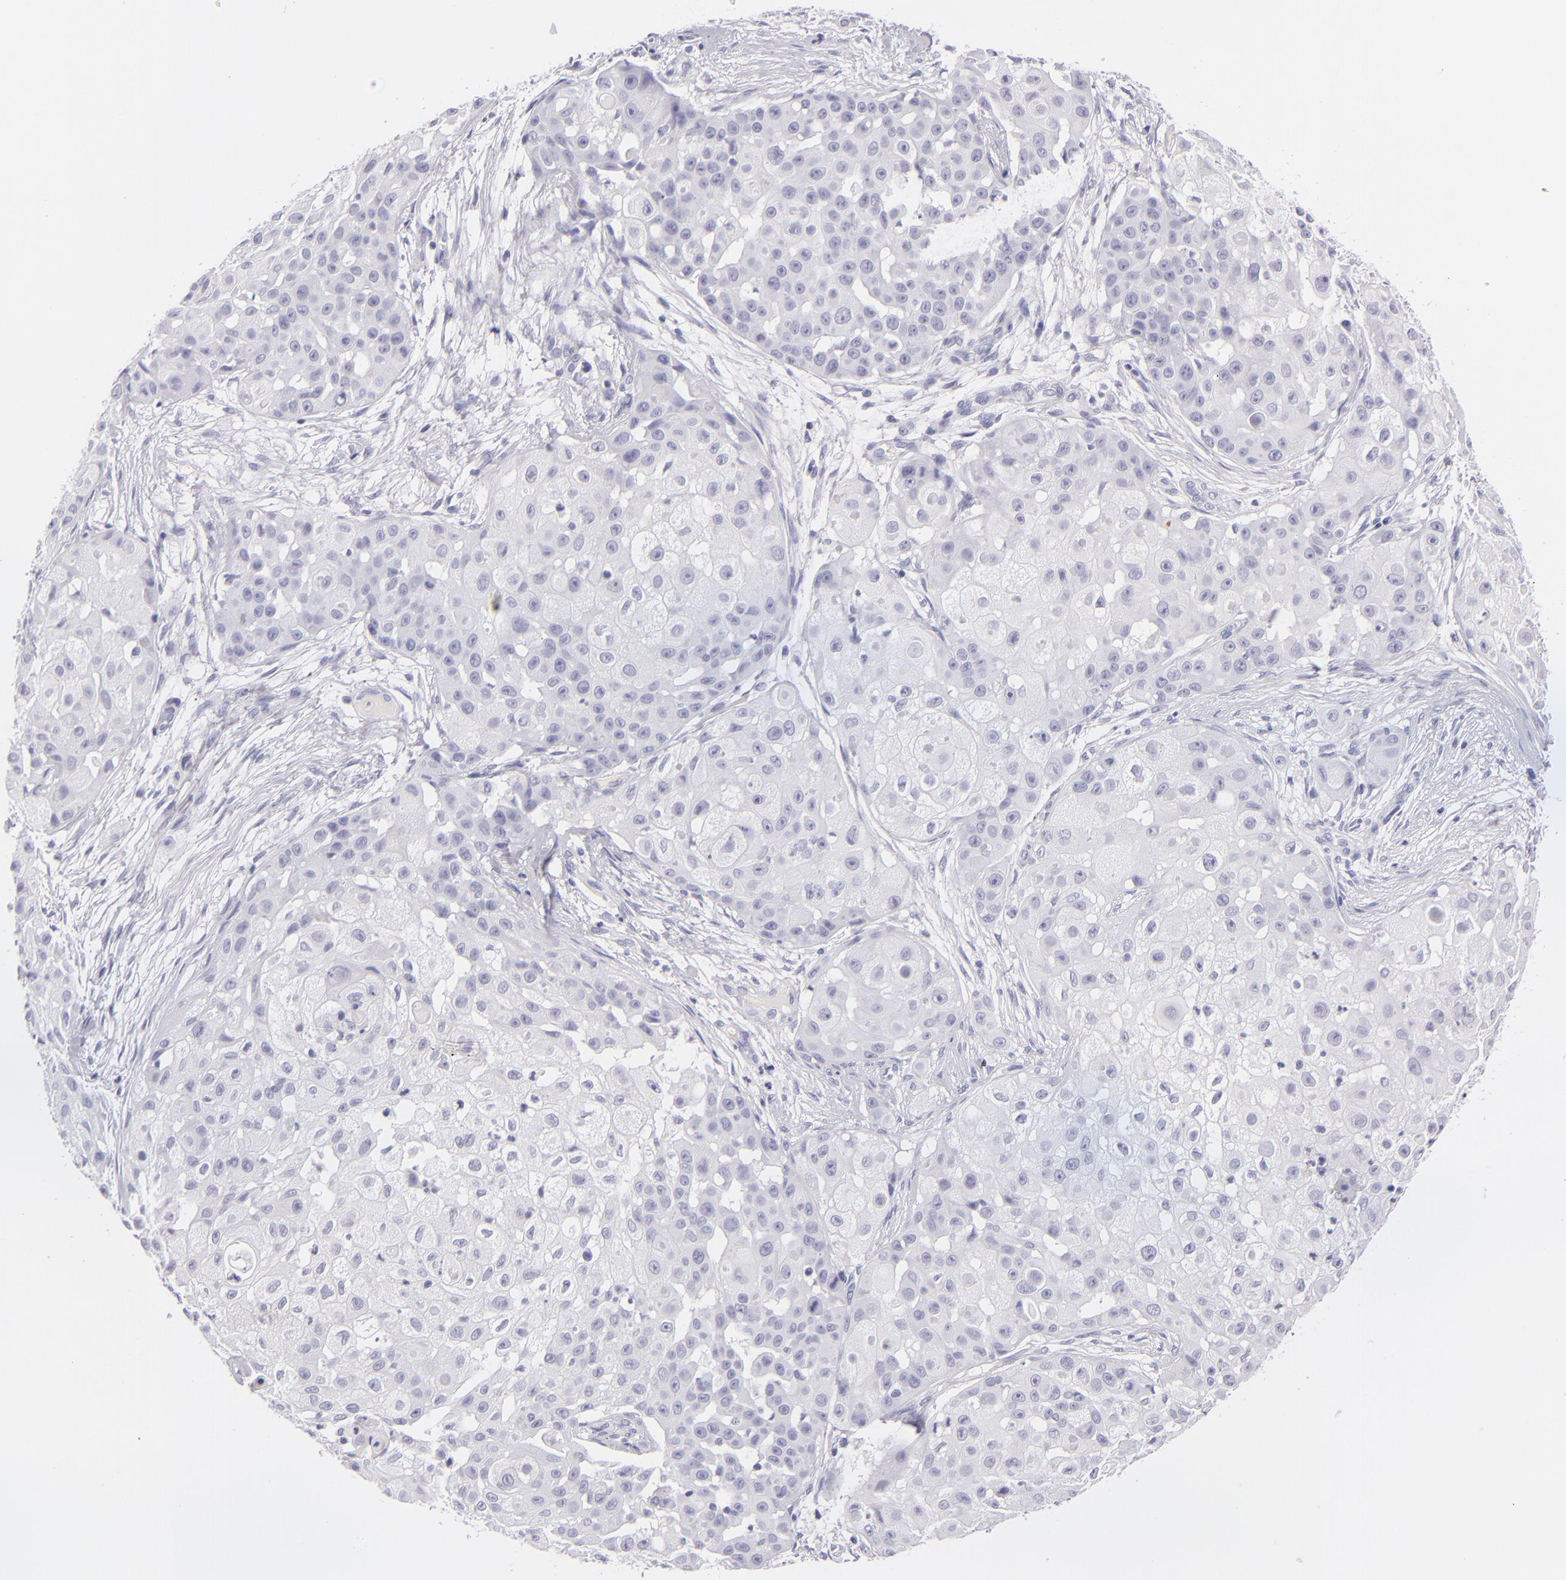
{"staining": {"intensity": "negative", "quantity": "none", "location": "none"}, "tissue": "skin cancer", "cell_type": "Tumor cells", "image_type": "cancer", "snomed": [{"axis": "morphology", "description": "Squamous cell carcinoma, NOS"}, {"axis": "topography", "description": "Skin"}], "caption": "Histopathology image shows no significant protein positivity in tumor cells of skin cancer (squamous cell carcinoma).", "gene": "CD48", "patient": {"sex": "female", "age": 57}}